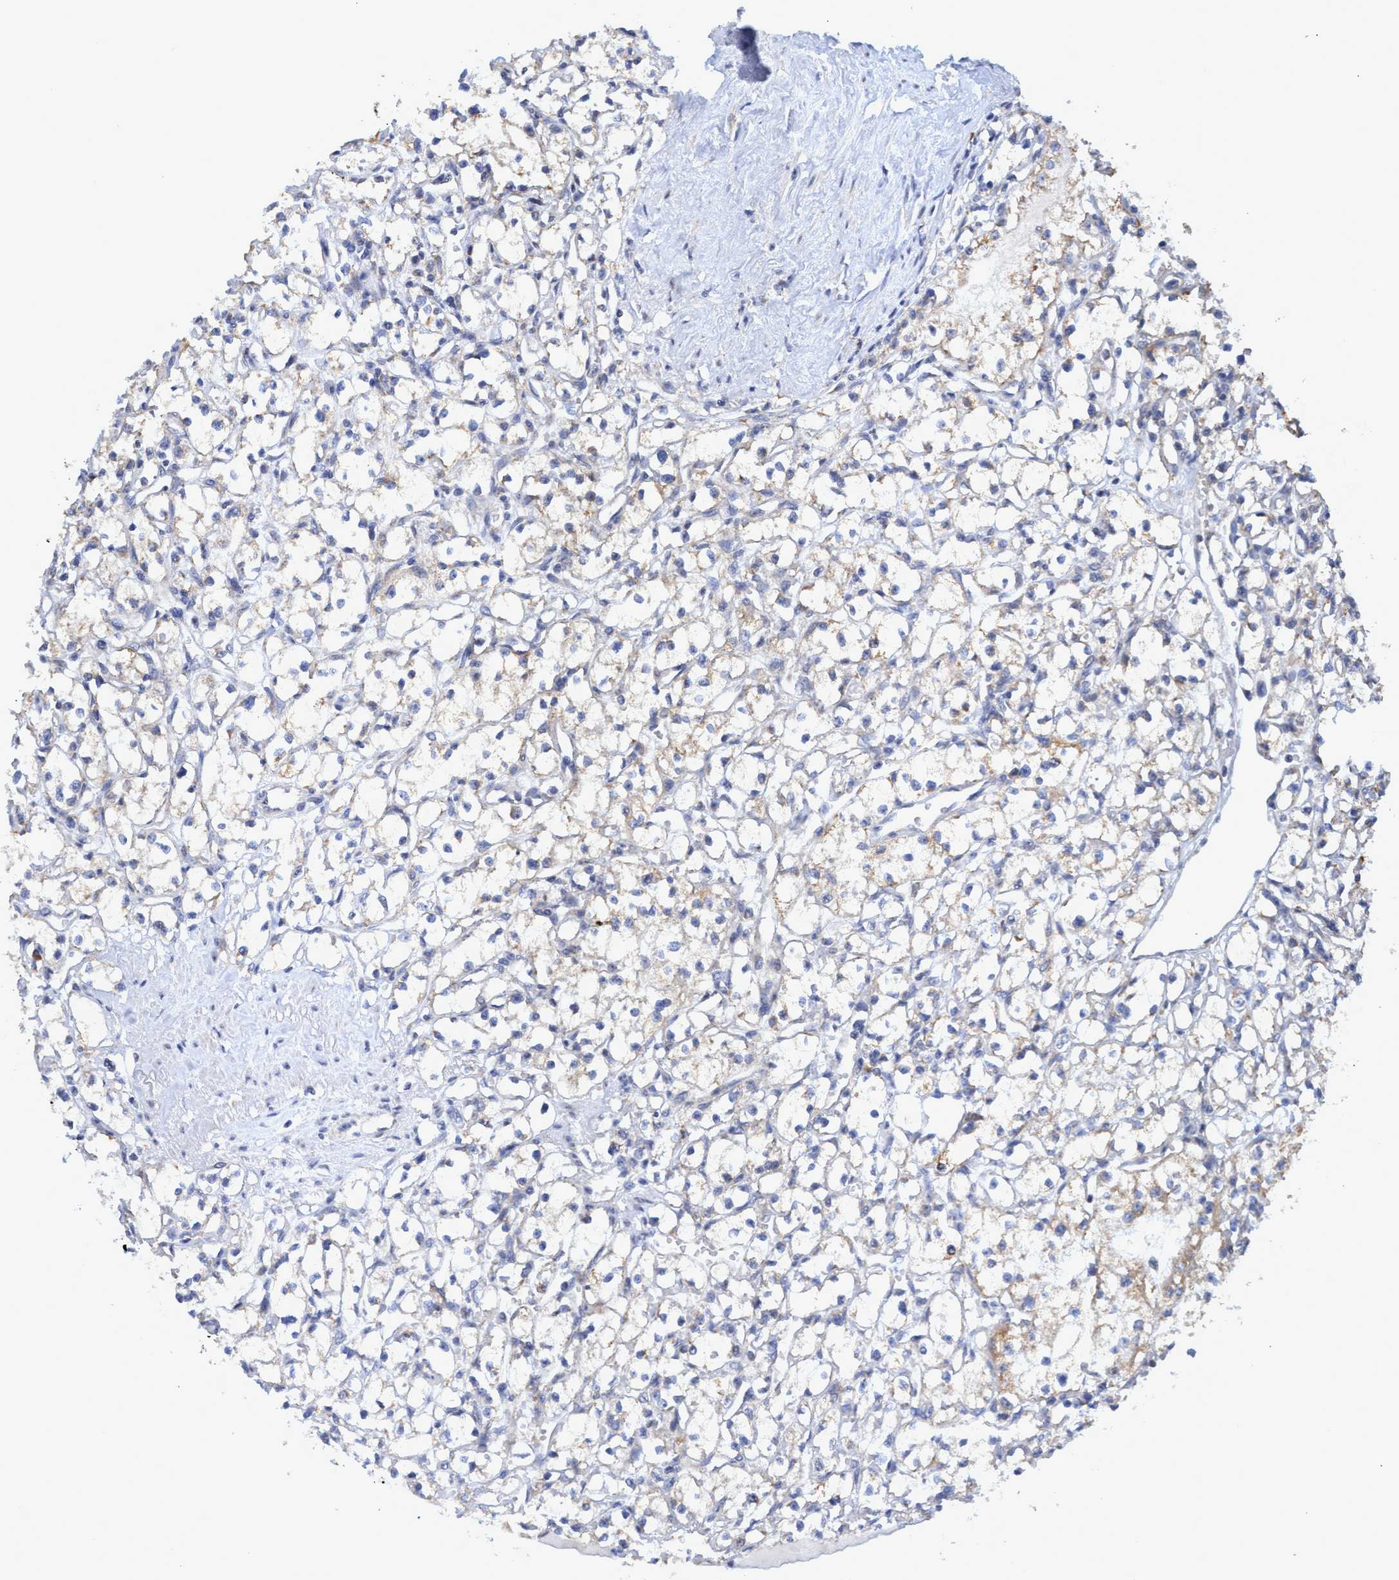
{"staining": {"intensity": "weak", "quantity": "<25%", "location": "cytoplasmic/membranous"}, "tissue": "renal cancer", "cell_type": "Tumor cells", "image_type": "cancer", "snomed": [{"axis": "morphology", "description": "Adenocarcinoma, NOS"}, {"axis": "topography", "description": "Kidney"}], "caption": "A high-resolution micrograph shows immunohistochemistry staining of renal cancer, which shows no significant expression in tumor cells.", "gene": "NAT16", "patient": {"sex": "male", "age": 56}}